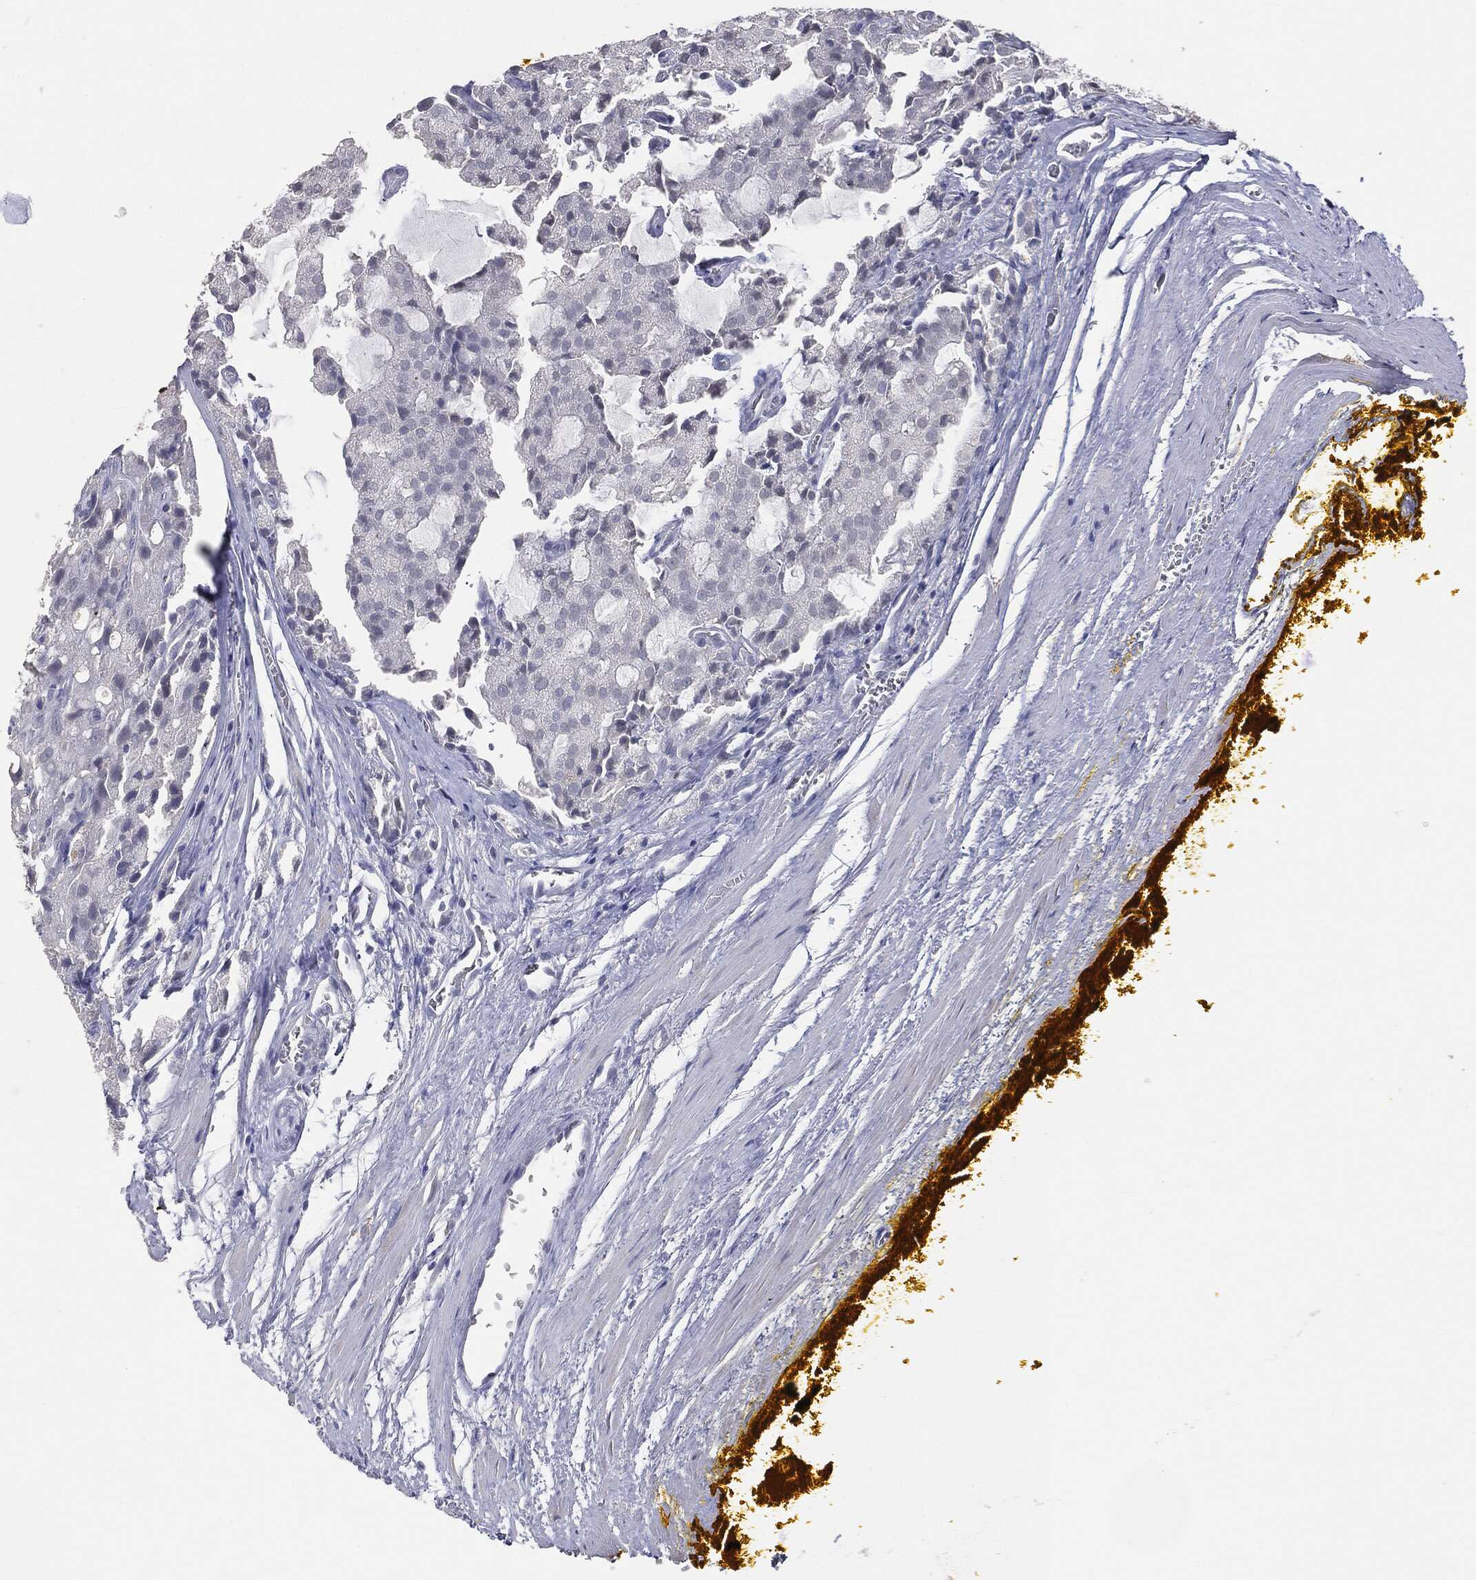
{"staining": {"intensity": "negative", "quantity": "none", "location": "none"}, "tissue": "prostate cancer", "cell_type": "Tumor cells", "image_type": "cancer", "snomed": [{"axis": "morphology", "description": "Adenocarcinoma, NOS"}, {"axis": "topography", "description": "Prostate and seminal vesicle, NOS"}, {"axis": "topography", "description": "Prostate"}], "caption": "Histopathology image shows no significant protein expression in tumor cells of prostate cancer. (Brightfield microscopy of DAB (3,3'-diaminobenzidine) immunohistochemistry (IHC) at high magnification).", "gene": "SLC2A2", "patient": {"sex": "male", "age": 67}}